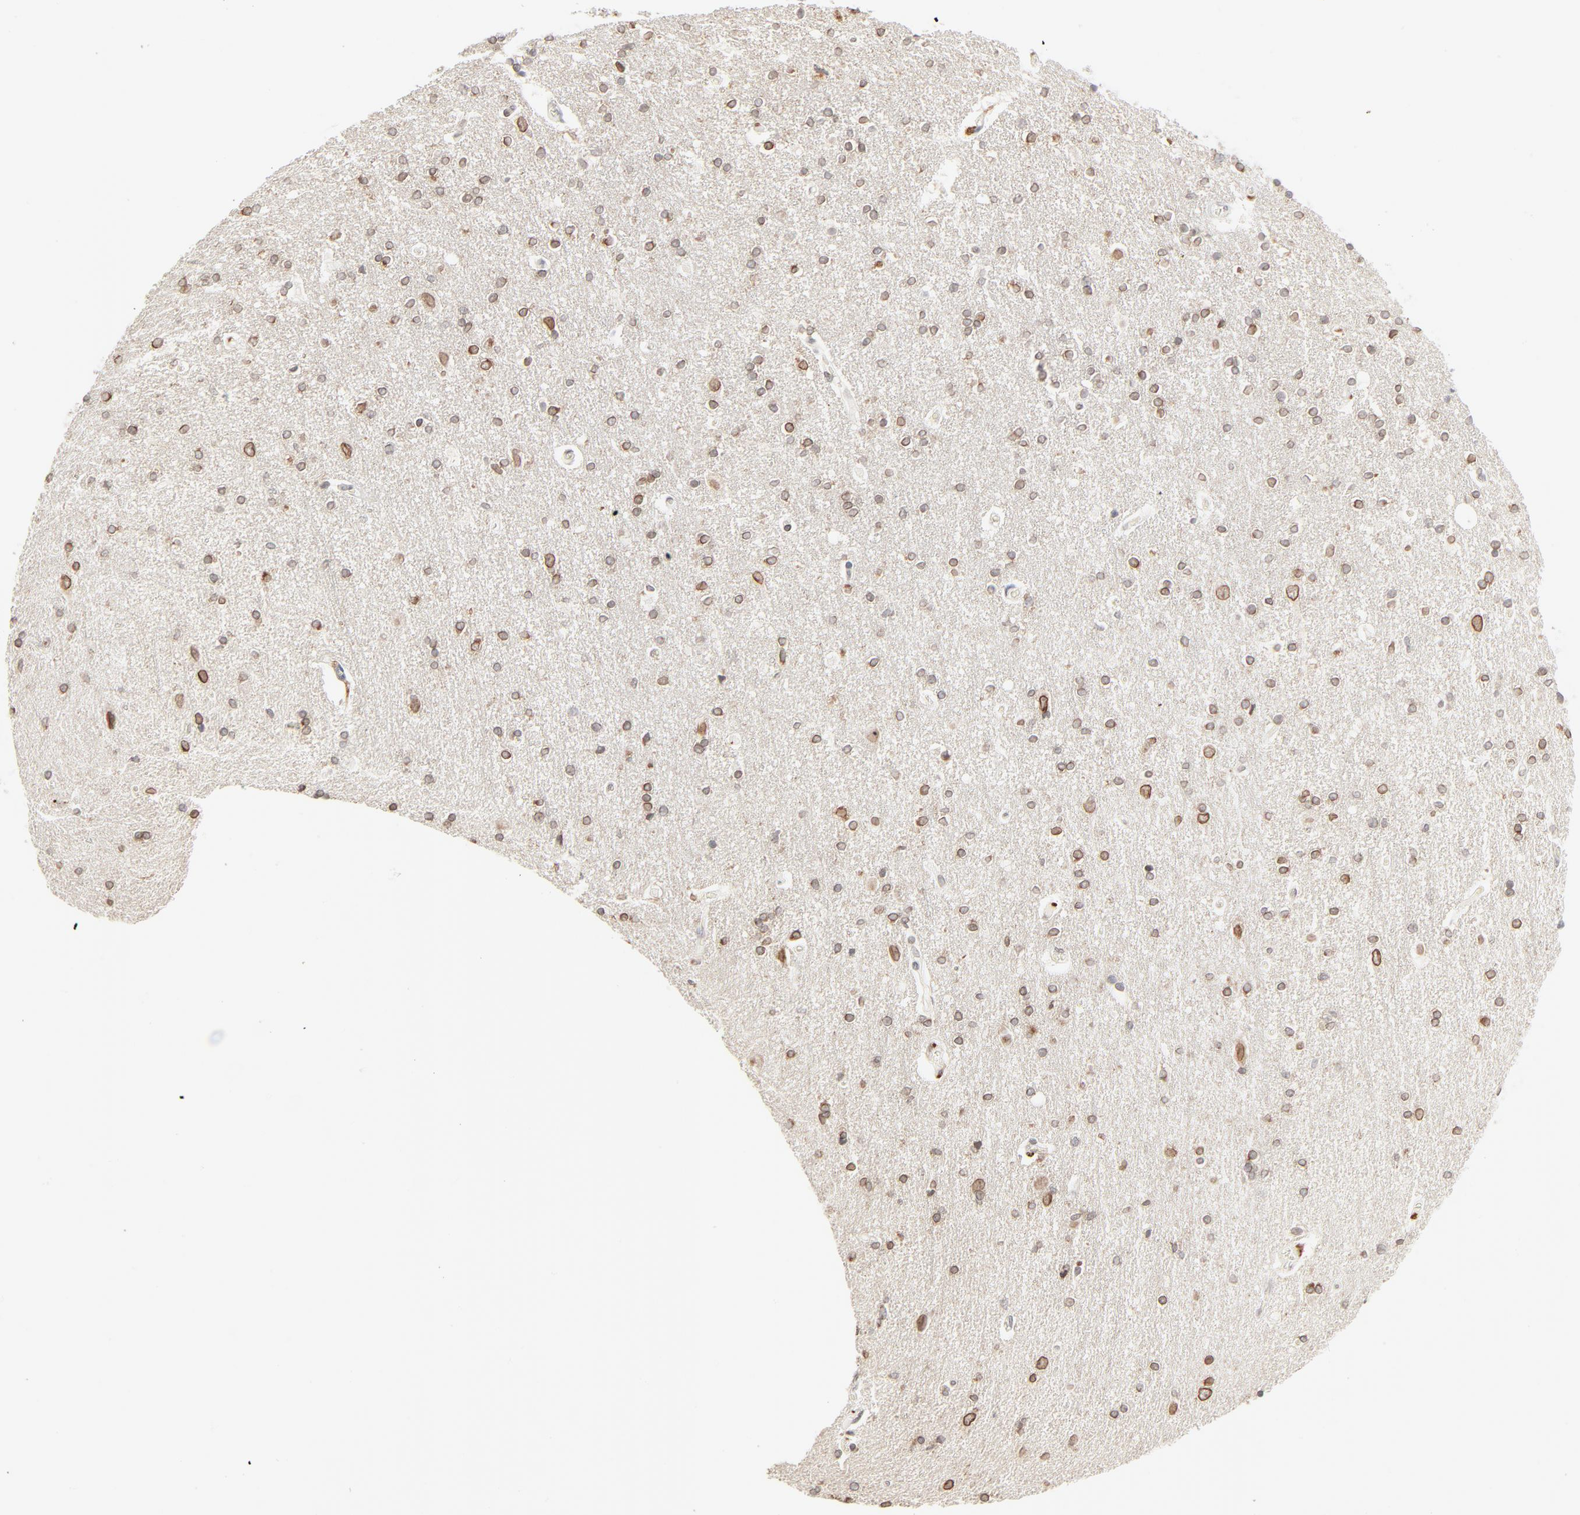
{"staining": {"intensity": "moderate", "quantity": ">75%", "location": "cytoplasmic/membranous,nuclear"}, "tissue": "caudate", "cell_type": "Glial cells", "image_type": "normal", "snomed": [{"axis": "morphology", "description": "Normal tissue, NOS"}, {"axis": "topography", "description": "Lateral ventricle wall"}], "caption": "IHC (DAB) staining of normal human caudate reveals moderate cytoplasmic/membranous,nuclear protein expression in approximately >75% of glial cells. (DAB (3,3'-diaminobenzidine) IHC, brown staining for protein, blue staining for nuclei).", "gene": "MAD1L1", "patient": {"sex": "female", "age": 54}}